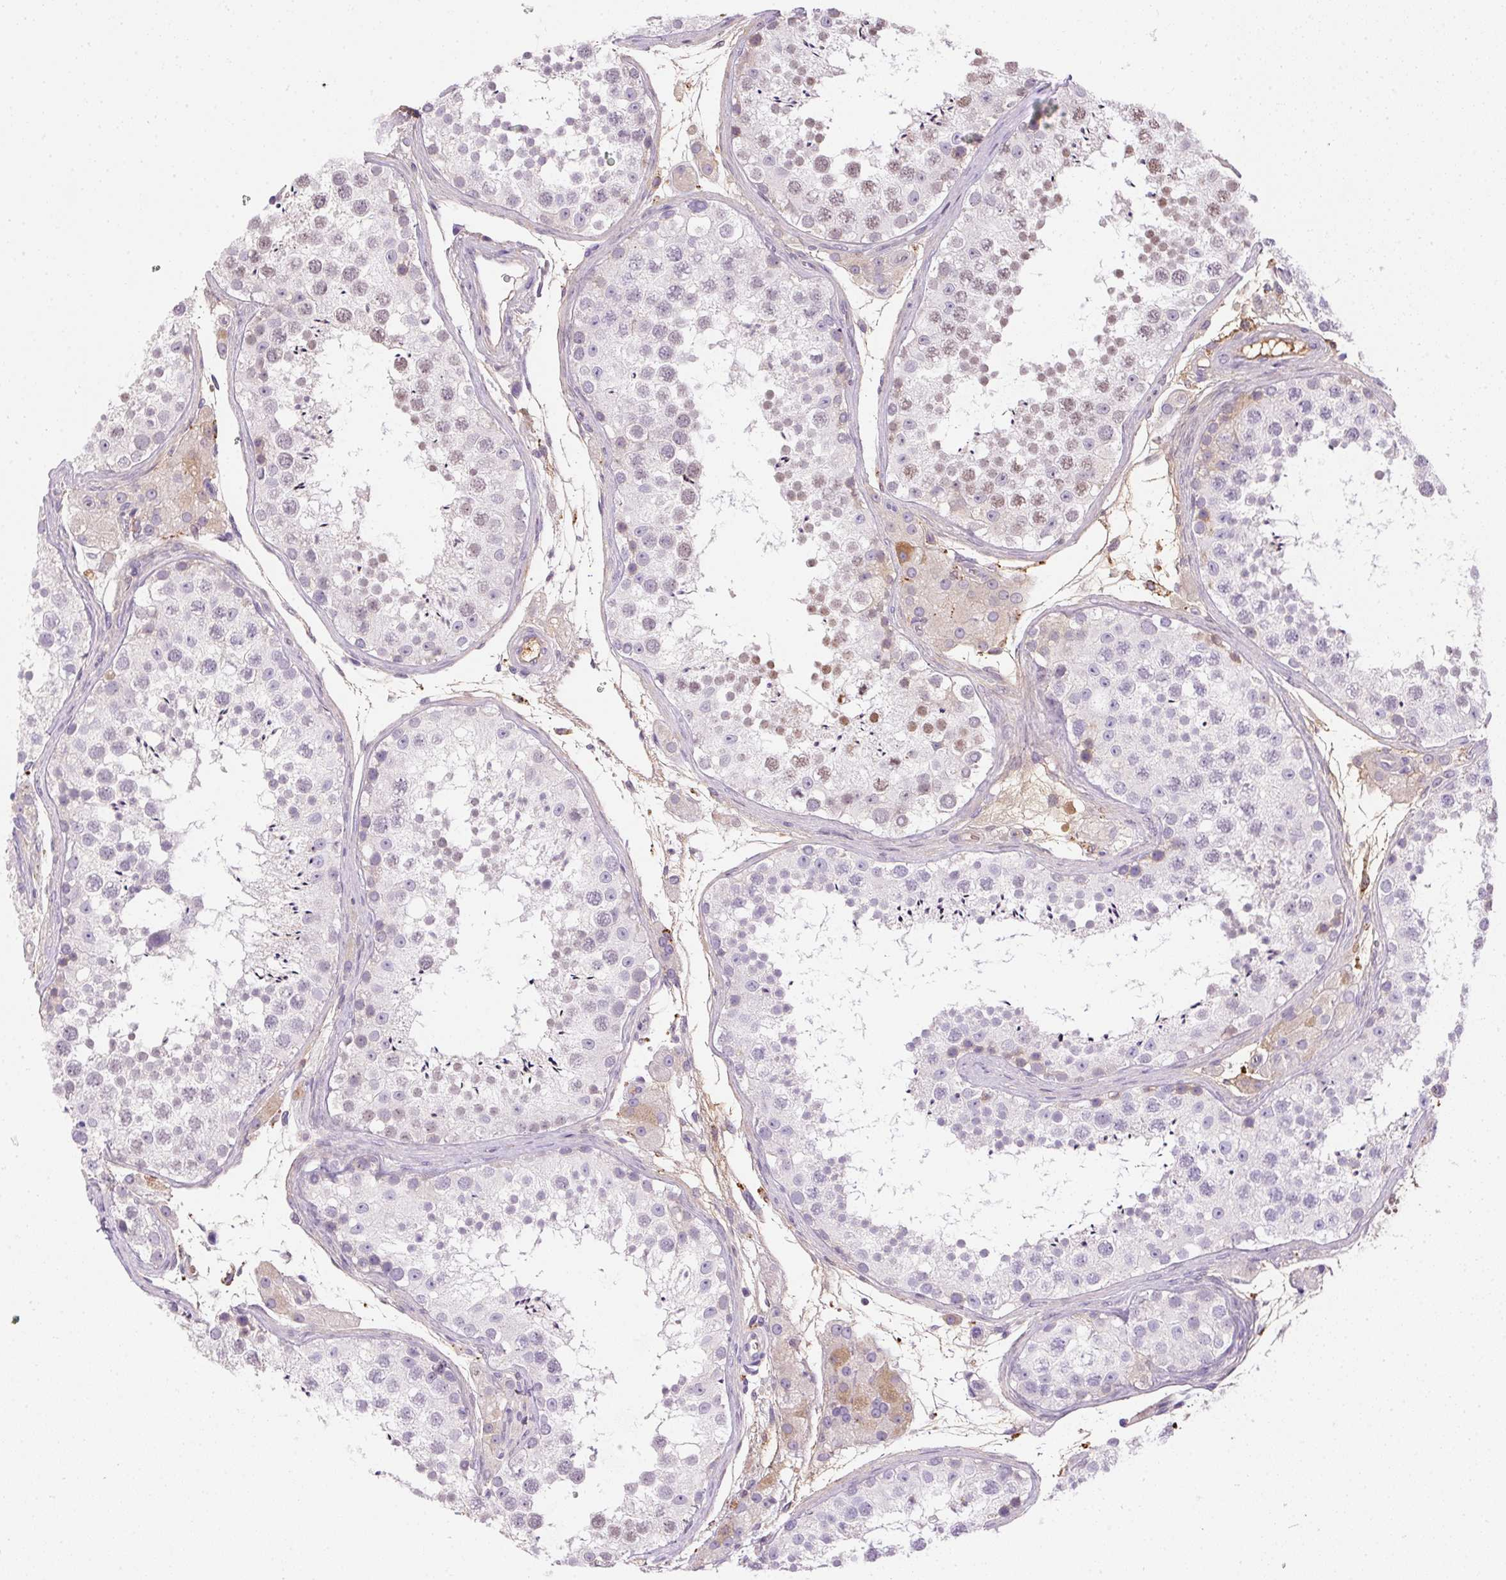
{"staining": {"intensity": "strong", "quantity": "25%-75%", "location": "nuclear"}, "tissue": "testis", "cell_type": "Cells in seminiferous ducts", "image_type": "normal", "snomed": [{"axis": "morphology", "description": "Normal tissue, NOS"}, {"axis": "topography", "description": "Testis"}], "caption": "IHC photomicrograph of unremarkable testis: human testis stained using IHC exhibits high levels of strong protein expression localized specifically in the nuclear of cells in seminiferous ducts, appearing as a nuclear brown color.", "gene": "ORM1", "patient": {"sex": "male", "age": 41}}